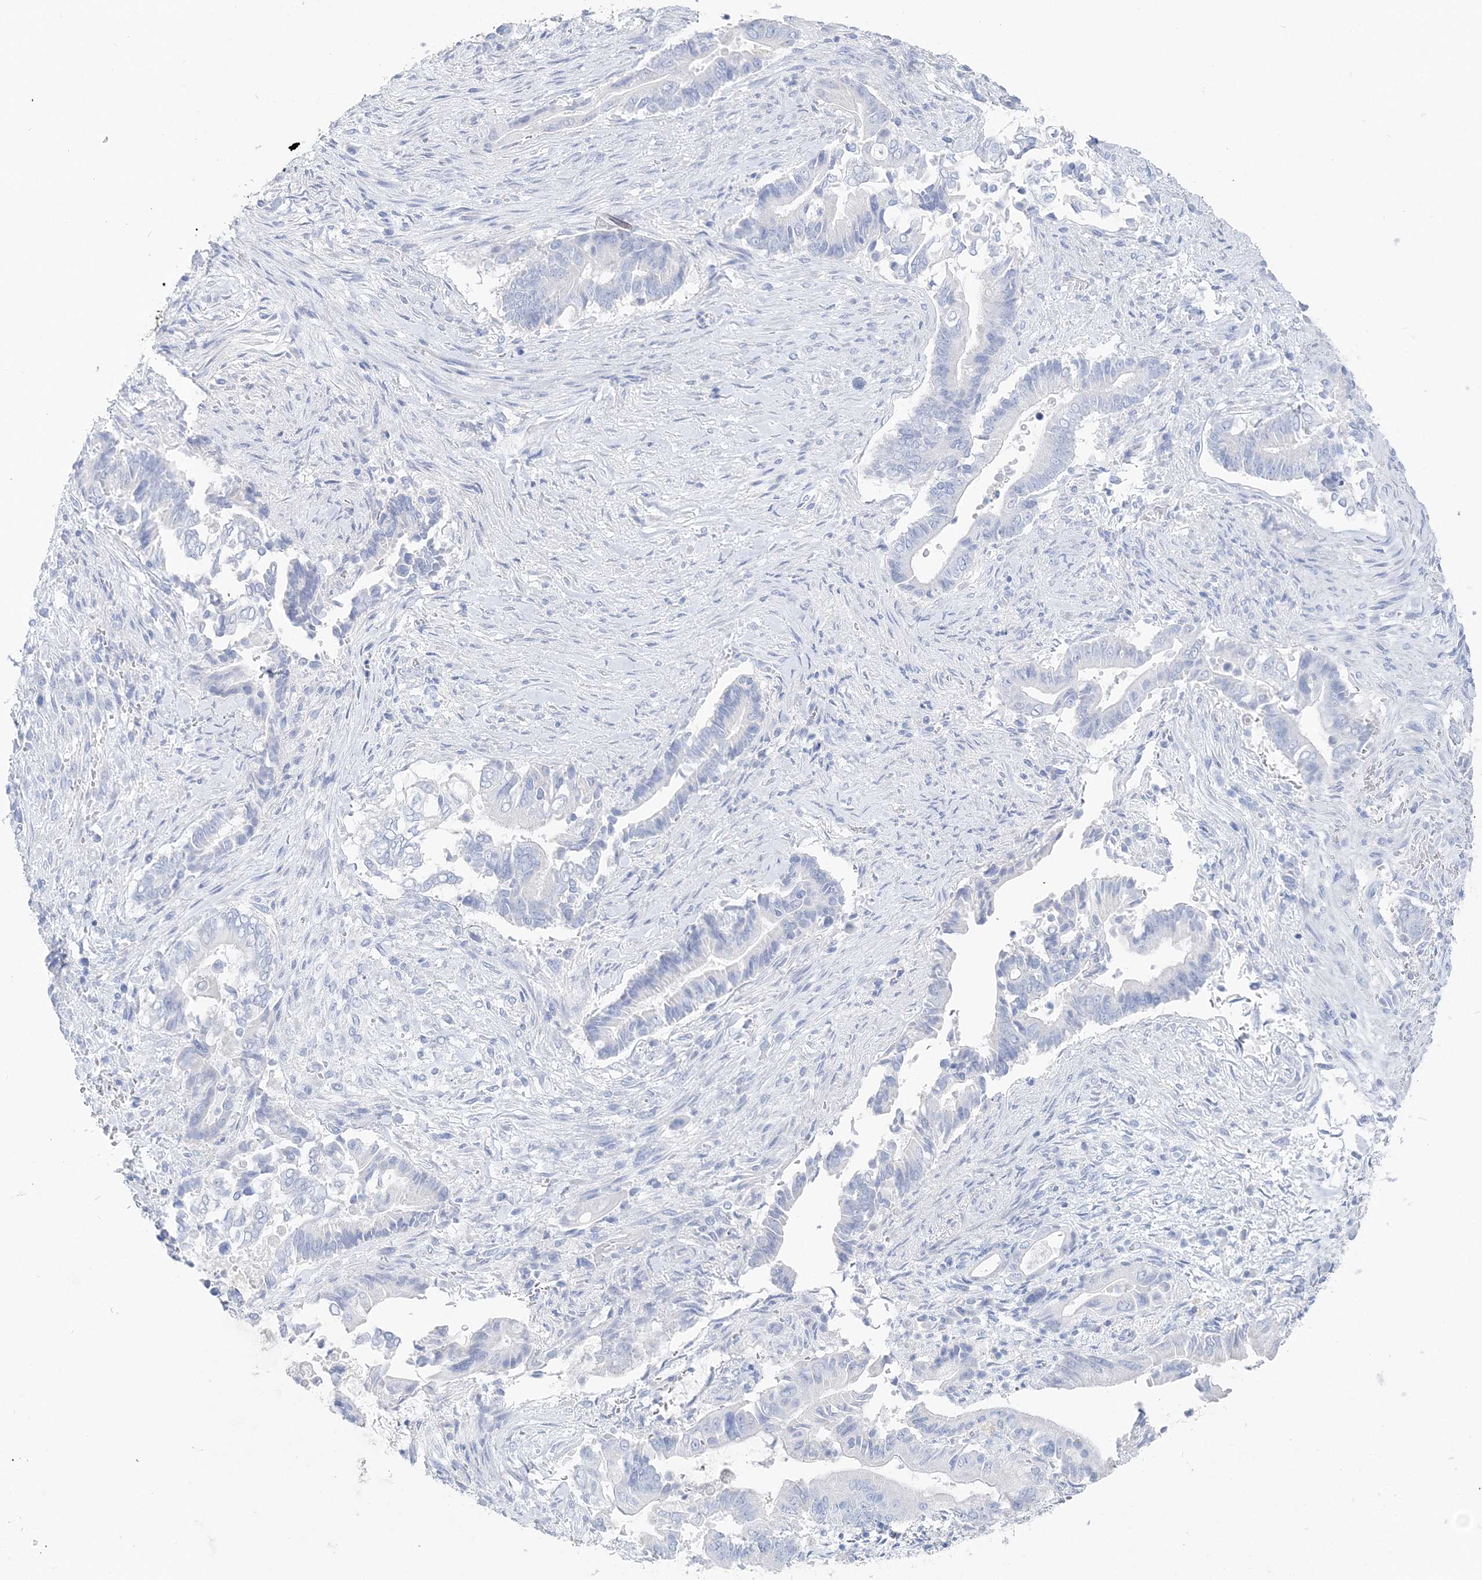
{"staining": {"intensity": "negative", "quantity": "none", "location": "none"}, "tissue": "pancreatic cancer", "cell_type": "Tumor cells", "image_type": "cancer", "snomed": [{"axis": "morphology", "description": "Adenocarcinoma, NOS"}, {"axis": "topography", "description": "Pancreas"}], "caption": "Tumor cells are negative for protein expression in human adenocarcinoma (pancreatic).", "gene": "TSPYL6", "patient": {"sex": "male", "age": 68}}